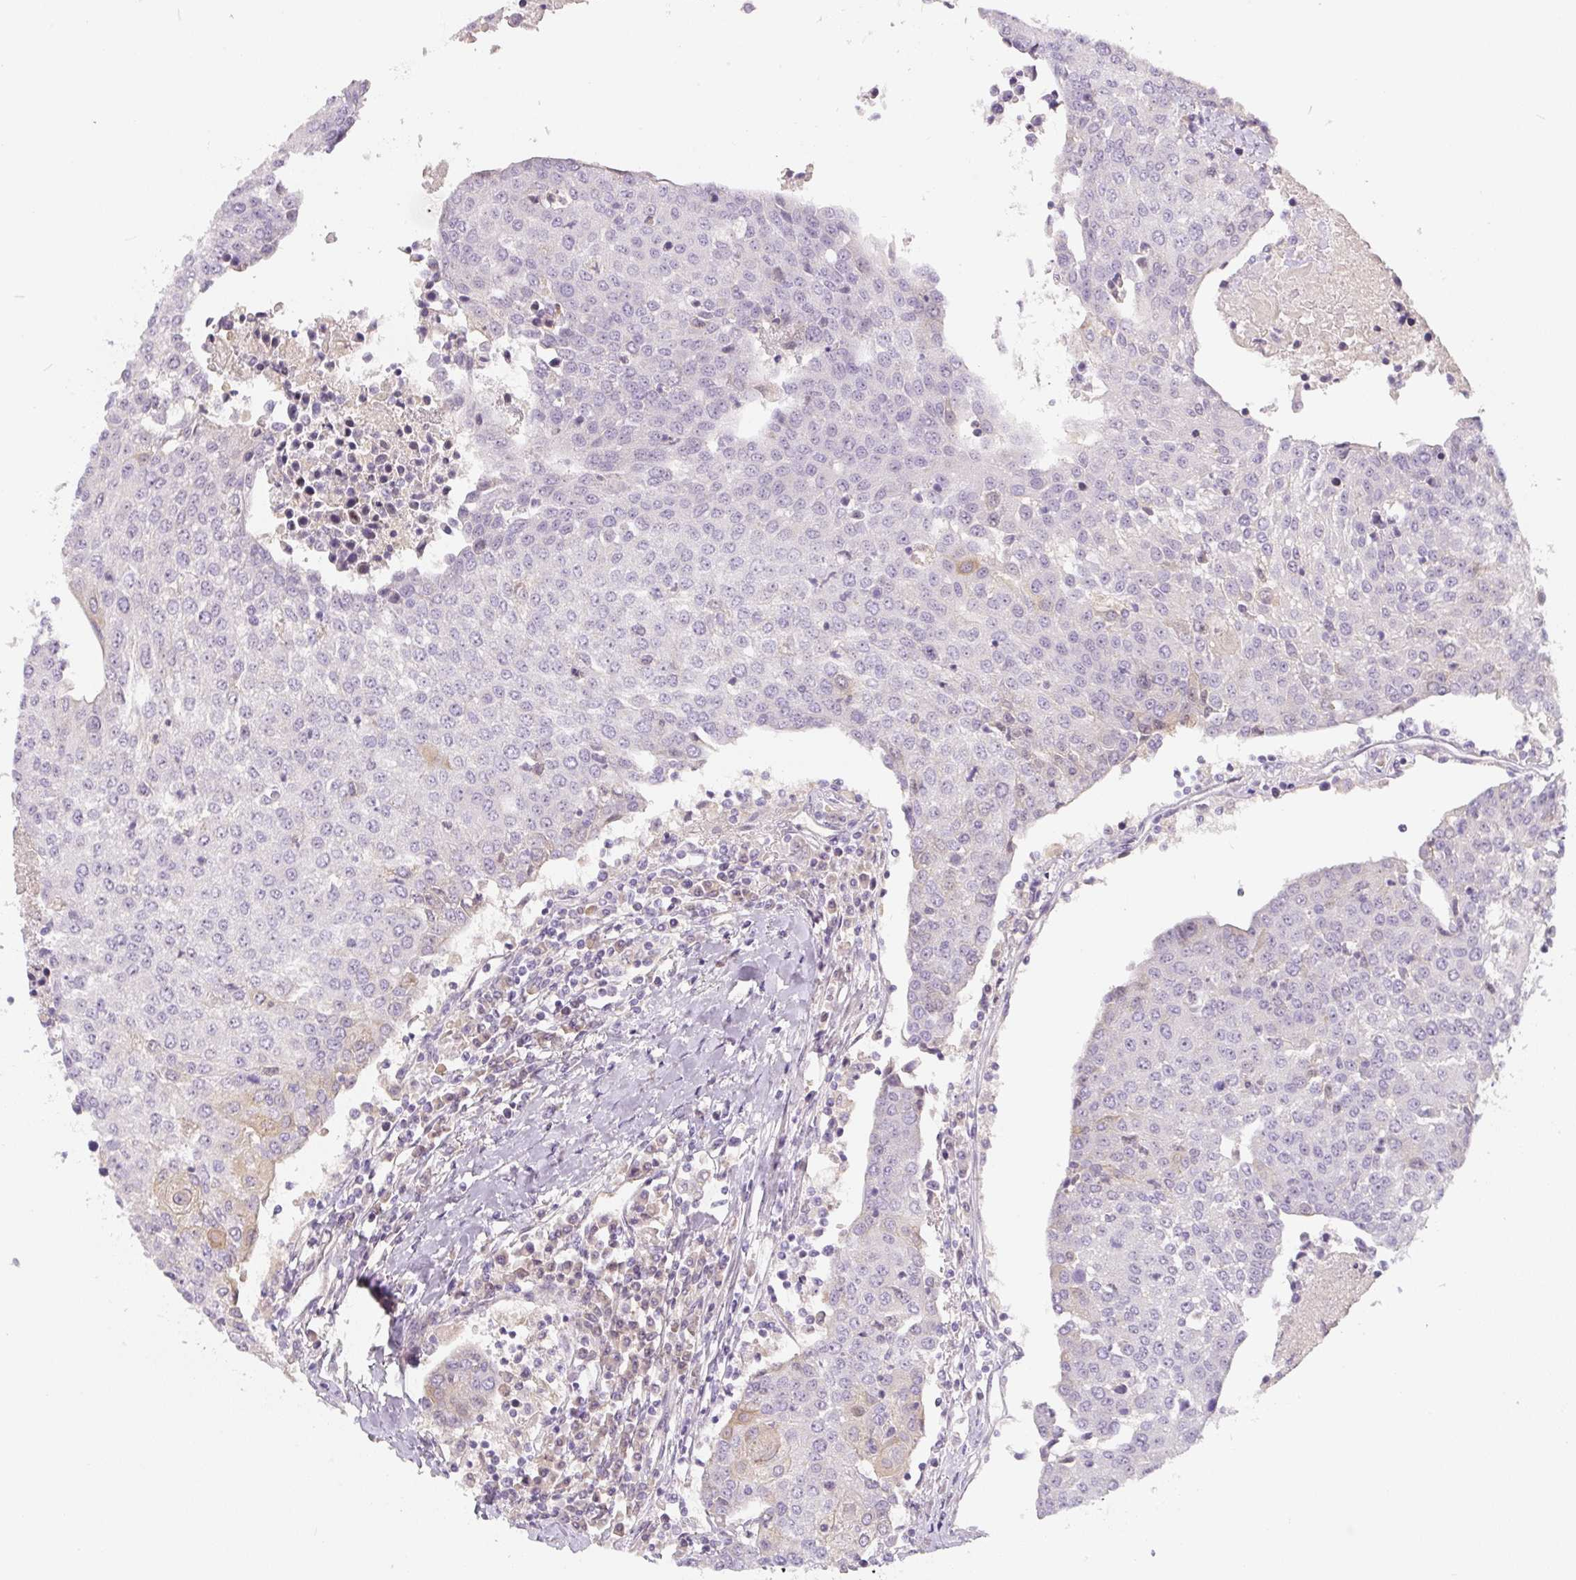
{"staining": {"intensity": "negative", "quantity": "none", "location": "none"}, "tissue": "urothelial cancer", "cell_type": "Tumor cells", "image_type": "cancer", "snomed": [{"axis": "morphology", "description": "Urothelial carcinoma, High grade"}, {"axis": "topography", "description": "Urinary bladder"}], "caption": "DAB (3,3'-diaminobenzidine) immunohistochemical staining of urothelial carcinoma (high-grade) shows no significant expression in tumor cells.", "gene": "PWWP3B", "patient": {"sex": "female", "age": 85}}